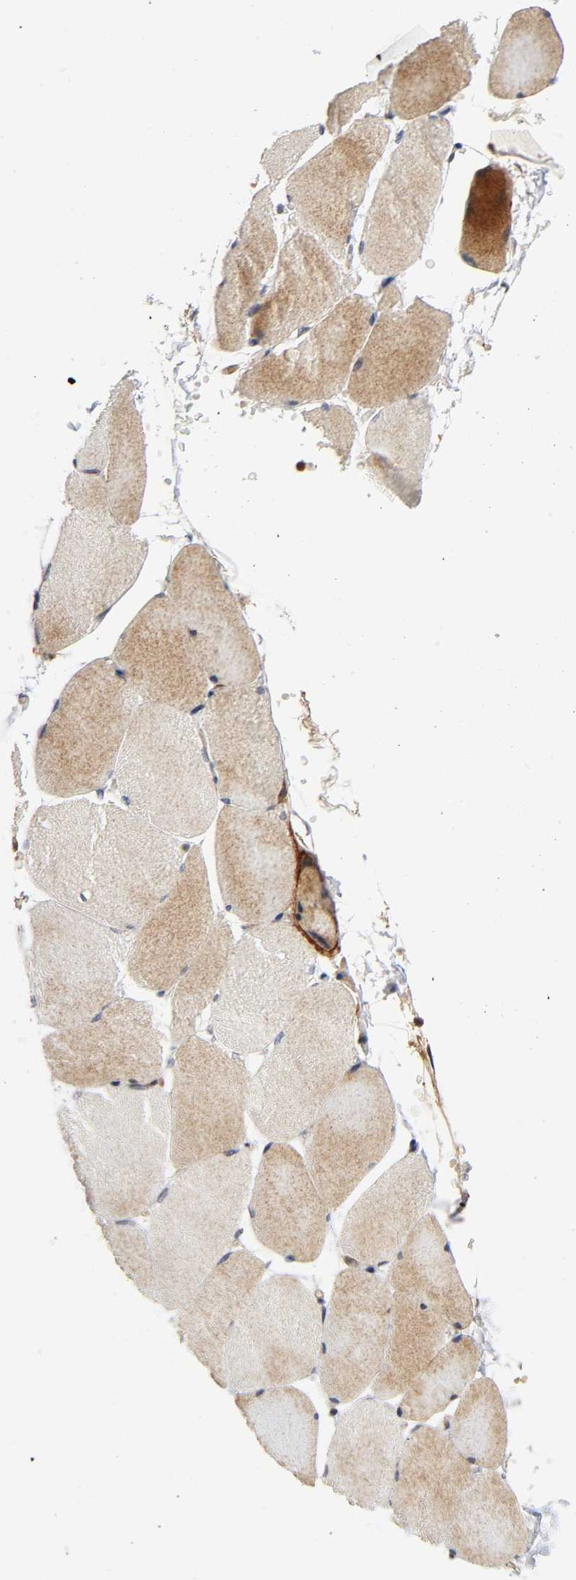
{"staining": {"intensity": "weak", "quantity": ">75%", "location": "cytoplasmic/membranous"}, "tissue": "skeletal muscle", "cell_type": "Myocytes", "image_type": "normal", "snomed": [{"axis": "morphology", "description": "Normal tissue, NOS"}, {"axis": "topography", "description": "Skeletal muscle"}, {"axis": "topography", "description": "Parathyroid gland"}], "caption": "Weak cytoplasmic/membranous expression is identified in about >75% of myocytes in benign skeletal muscle. The staining was performed using DAB (3,3'-diaminobenzidine), with brown indicating positive protein expression. Nuclei are stained blue with hematoxylin.", "gene": "CASP9", "patient": {"sex": "female", "age": 37}}